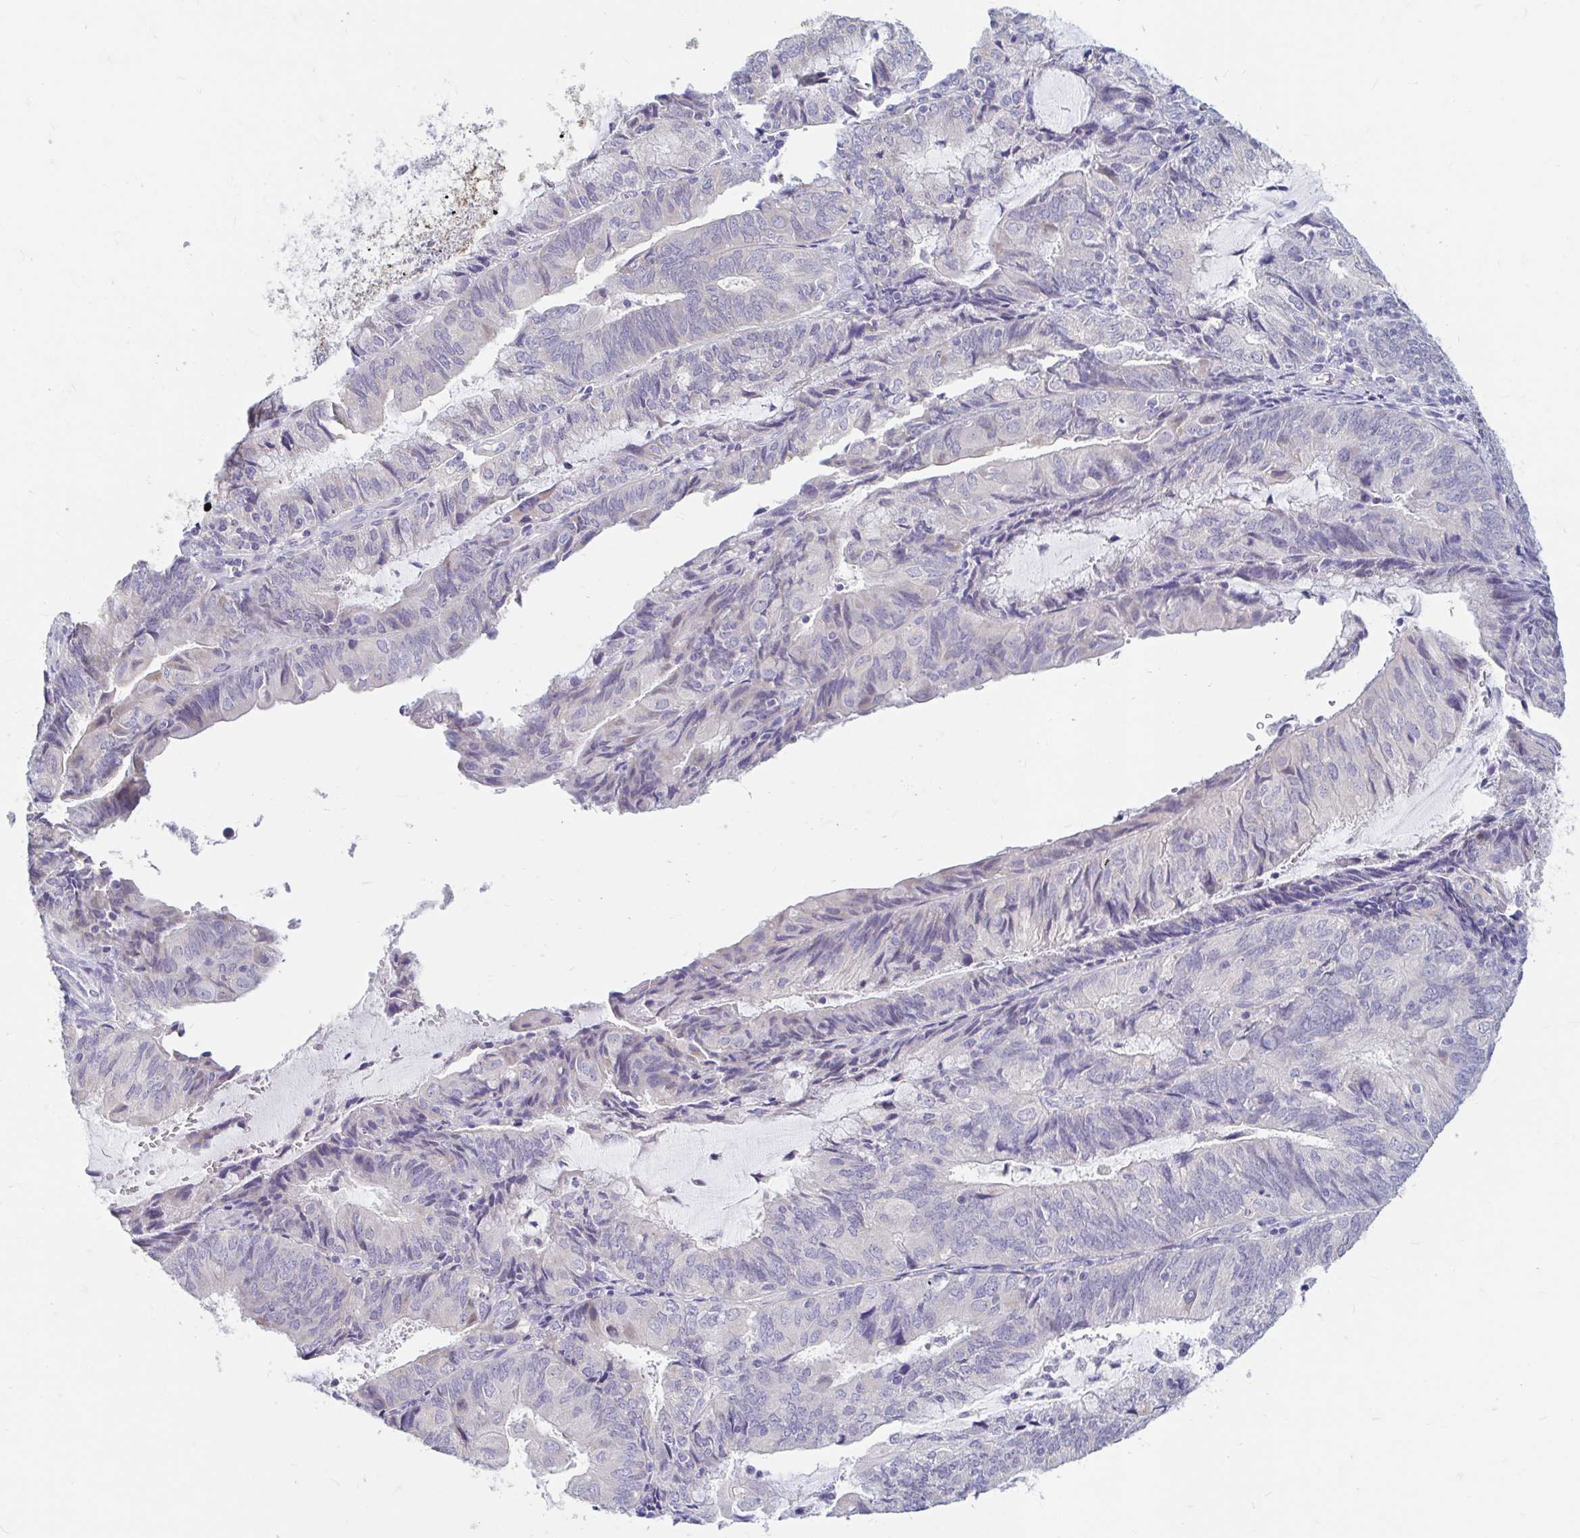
{"staining": {"intensity": "negative", "quantity": "none", "location": "none"}, "tissue": "endometrial cancer", "cell_type": "Tumor cells", "image_type": "cancer", "snomed": [{"axis": "morphology", "description": "Adenocarcinoma, NOS"}, {"axis": "topography", "description": "Endometrium"}], "caption": "This is an immunohistochemistry (IHC) histopathology image of human endometrial cancer. There is no expression in tumor cells.", "gene": "ADH1A", "patient": {"sex": "female", "age": 81}}